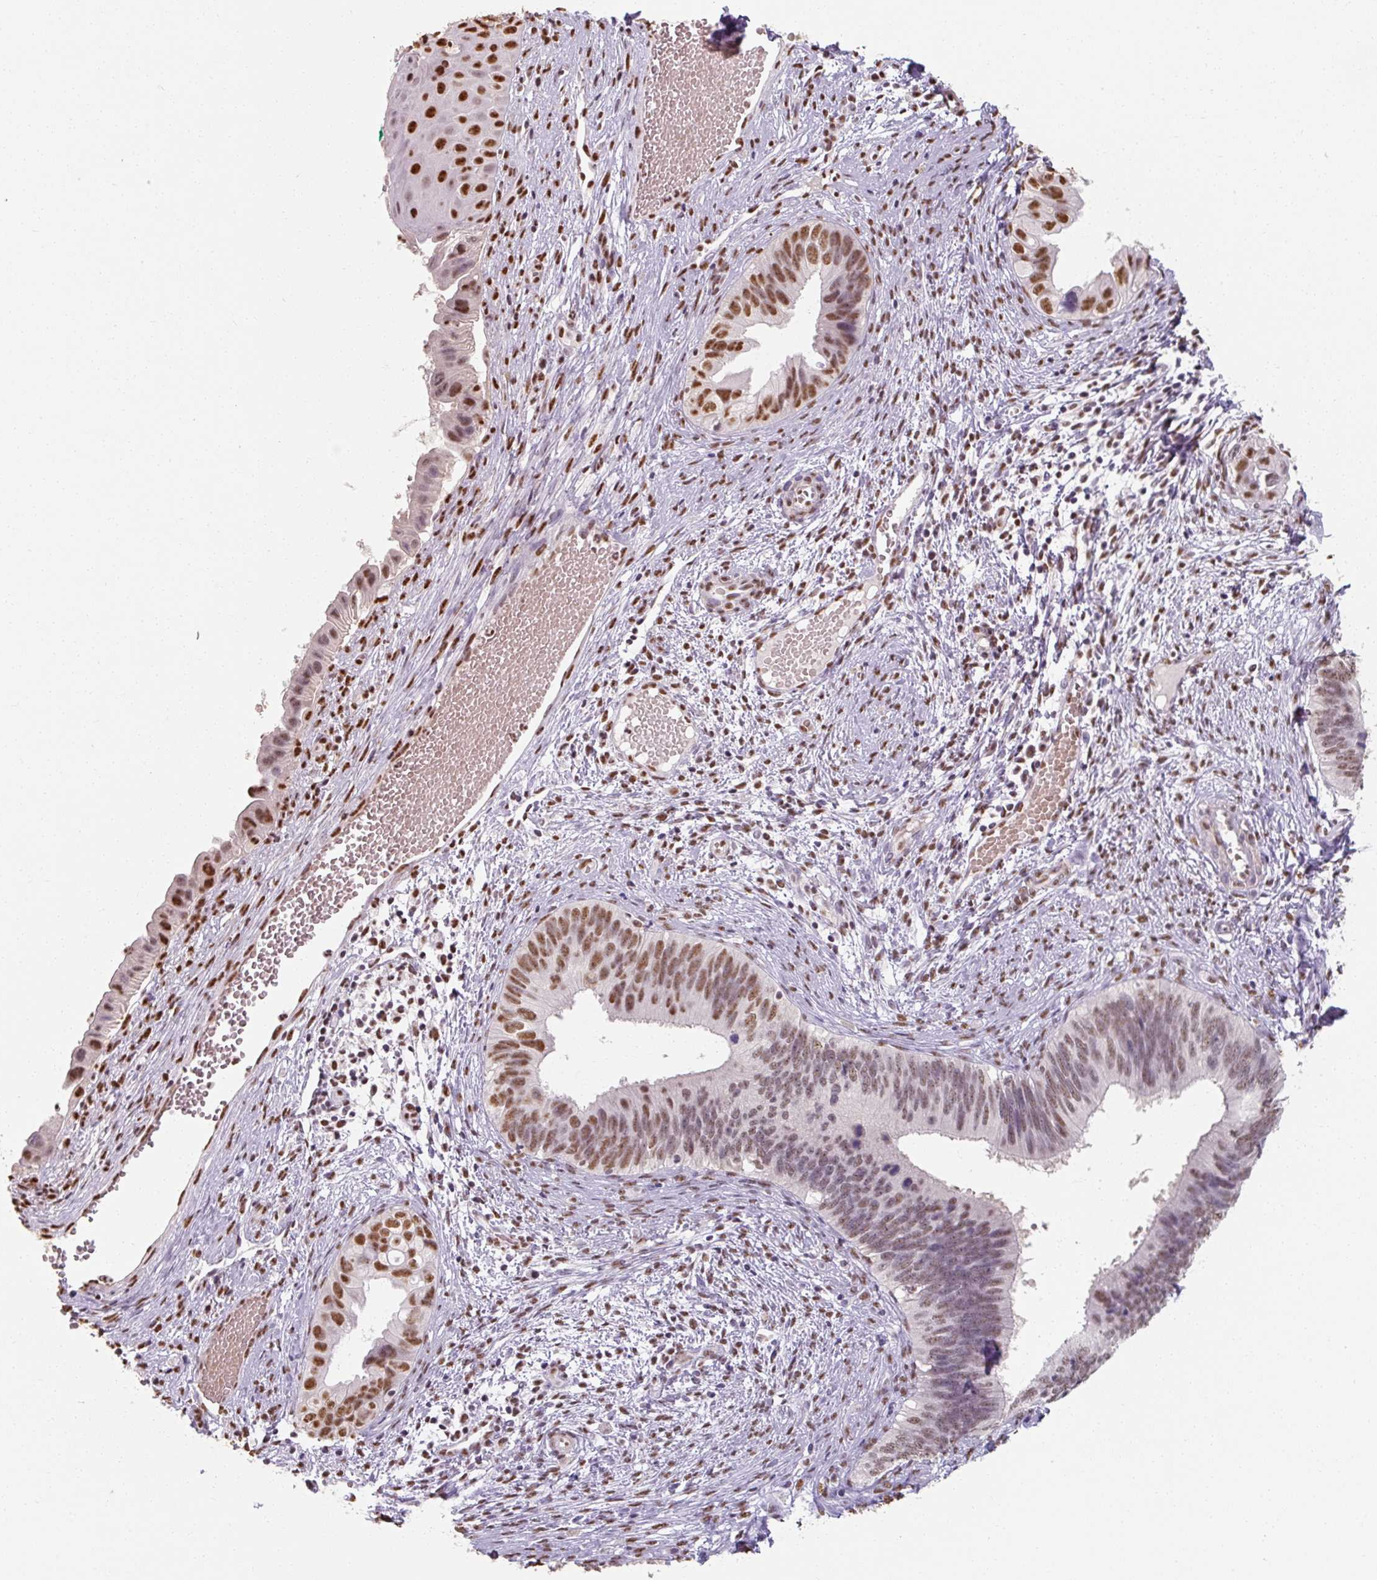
{"staining": {"intensity": "moderate", "quantity": ">75%", "location": "nuclear"}, "tissue": "cervical cancer", "cell_type": "Tumor cells", "image_type": "cancer", "snomed": [{"axis": "morphology", "description": "Adenocarcinoma, NOS"}, {"axis": "topography", "description": "Cervix"}], "caption": "Protein staining by immunohistochemistry shows moderate nuclear positivity in about >75% of tumor cells in adenocarcinoma (cervical).", "gene": "ZFTRAF1", "patient": {"sex": "female", "age": 42}}